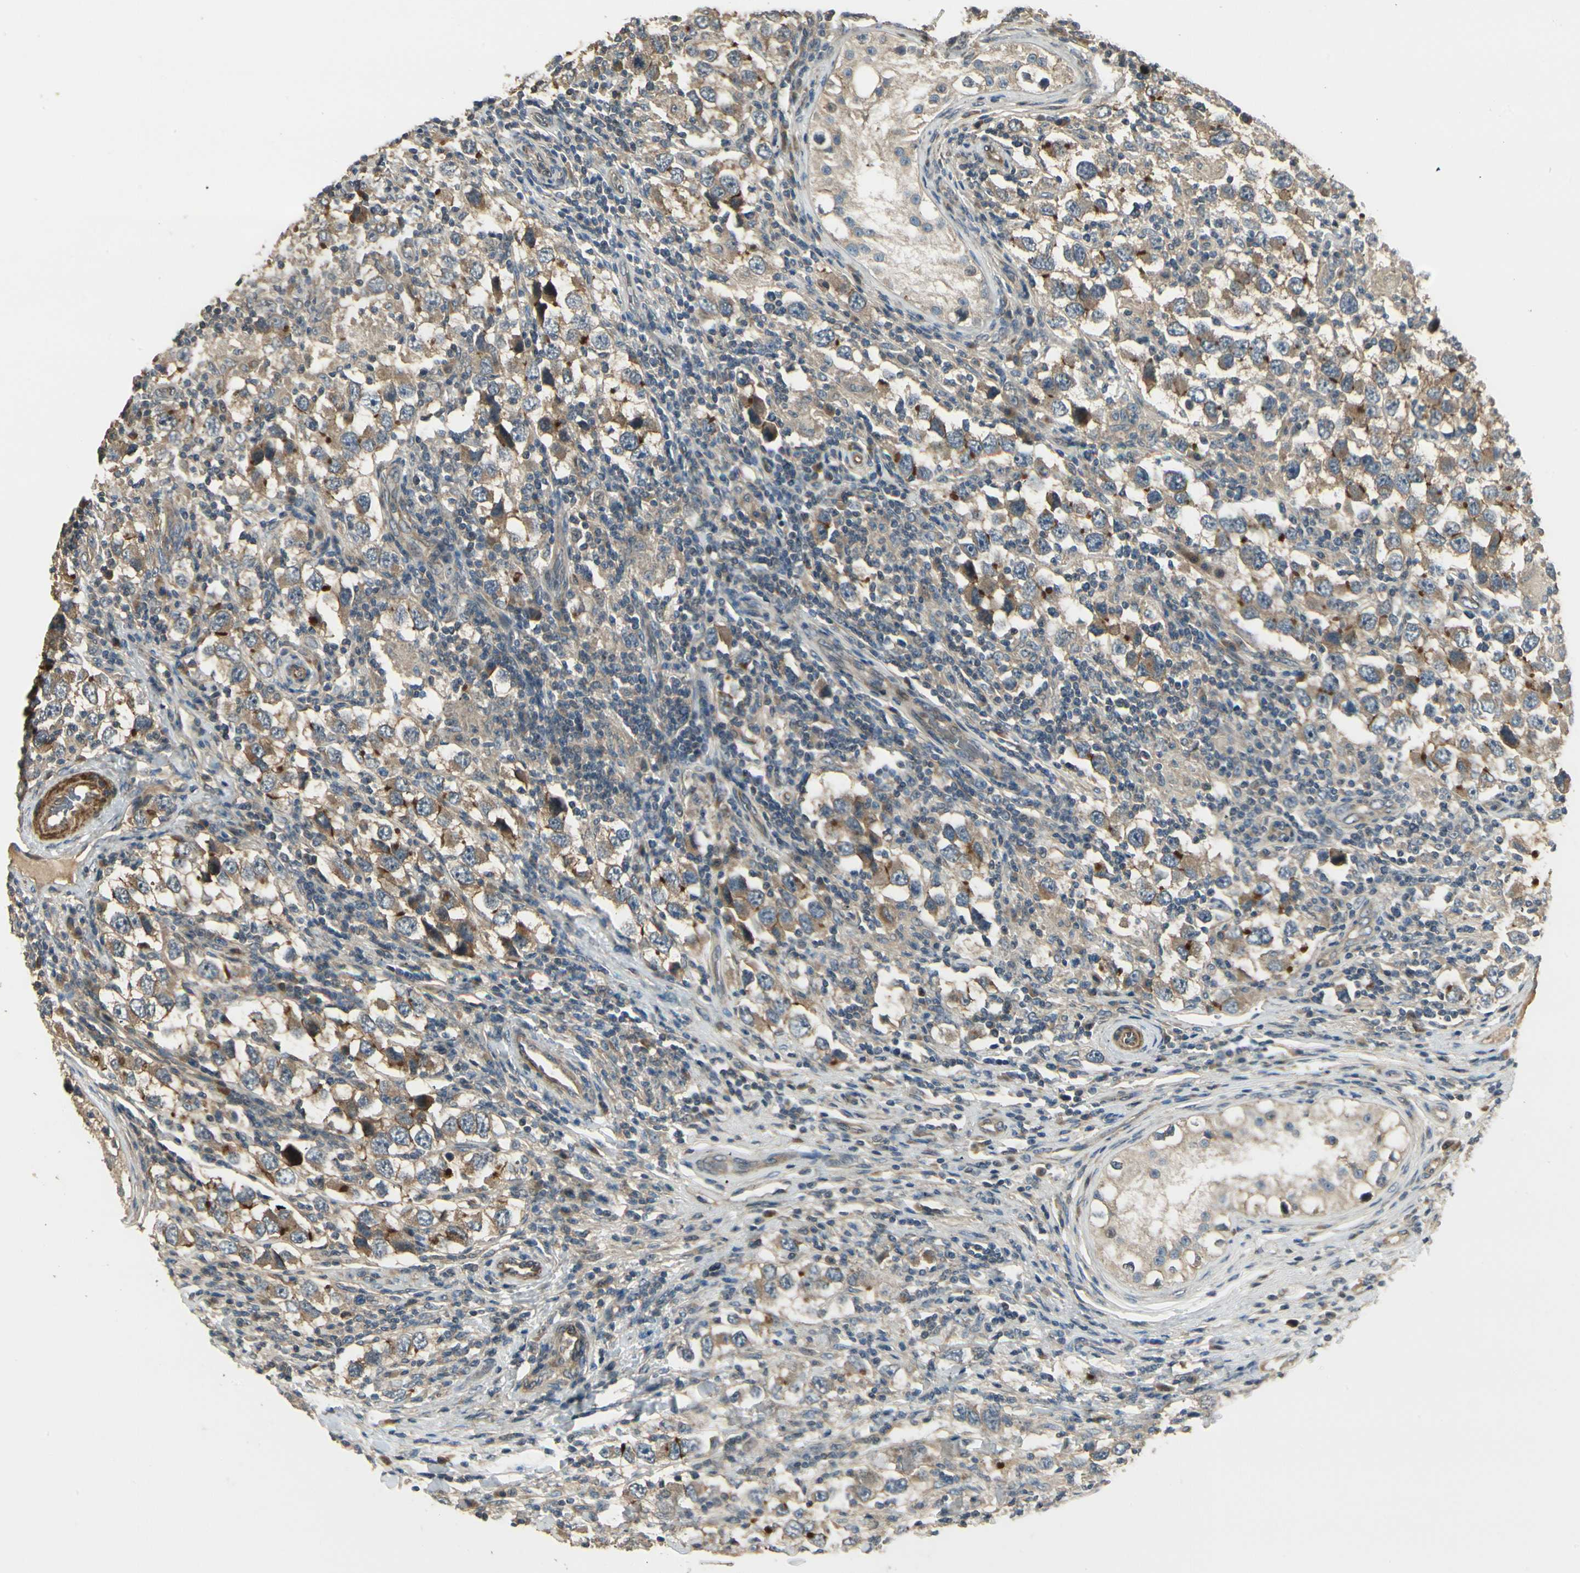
{"staining": {"intensity": "moderate", "quantity": ">75%", "location": "cytoplasmic/membranous"}, "tissue": "testis cancer", "cell_type": "Tumor cells", "image_type": "cancer", "snomed": [{"axis": "morphology", "description": "Carcinoma, Embryonal, NOS"}, {"axis": "topography", "description": "Testis"}], "caption": "Embryonal carcinoma (testis) stained with a protein marker exhibits moderate staining in tumor cells.", "gene": "ACVR1", "patient": {"sex": "male", "age": 21}}